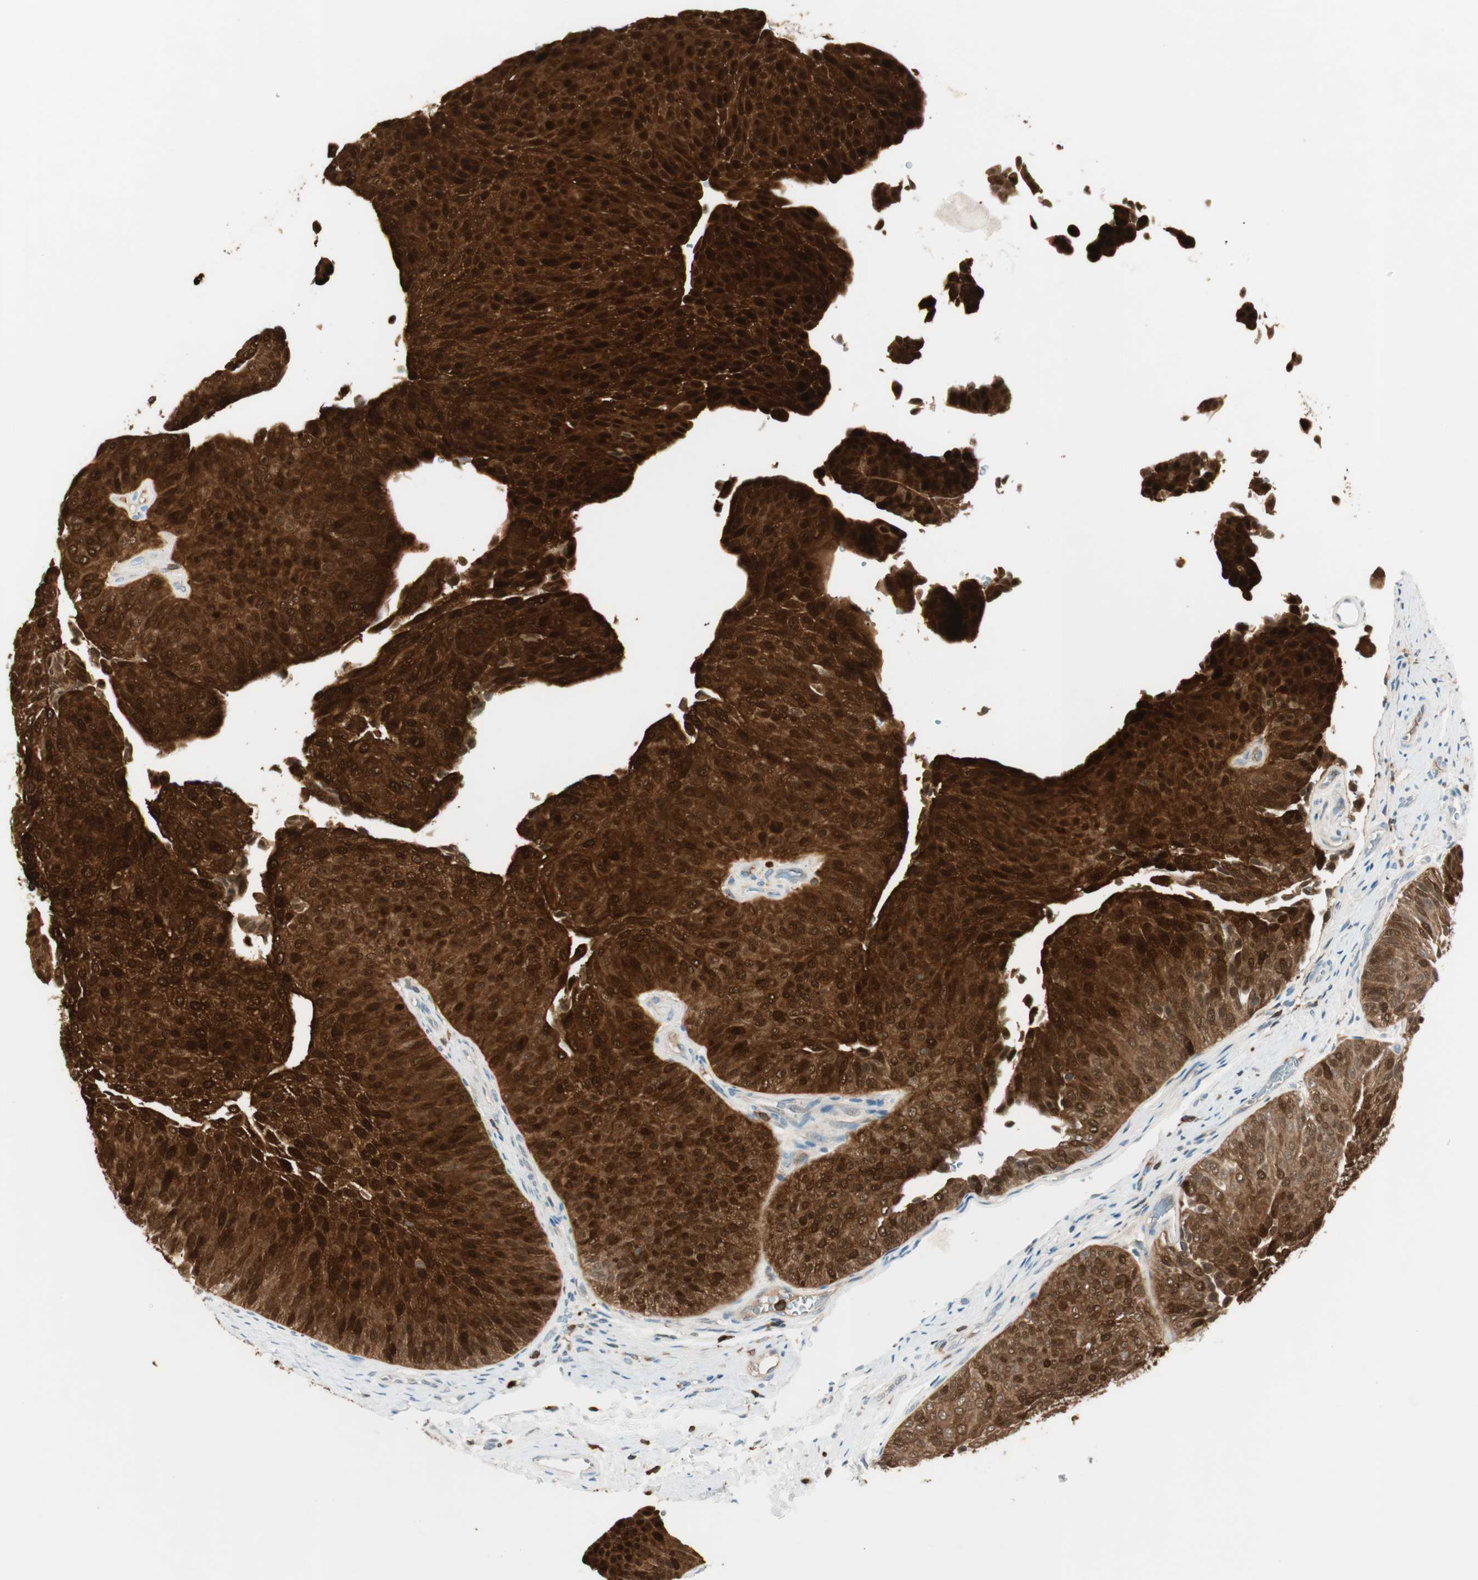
{"staining": {"intensity": "strong", "quantity": ">75%", "location": "cytoplasmic/membranous"}, "tissue": "urothelial cancer", "cell_type": "Tumor cells", "image_type": "cancer", "snomed": [{"axis": "morphology", "description": "Urothelial carcinoma, Low grade"}, {"axis": "topography", "description": "Urinary bladder"}], "caption": "This is an image of IHC staining of urothelial cancer, which shows strong positivity in the cytoplasmic/membranous of tumor cells.", "gene": "HPGD", "patient": {"sex": "female", "age": 60}}